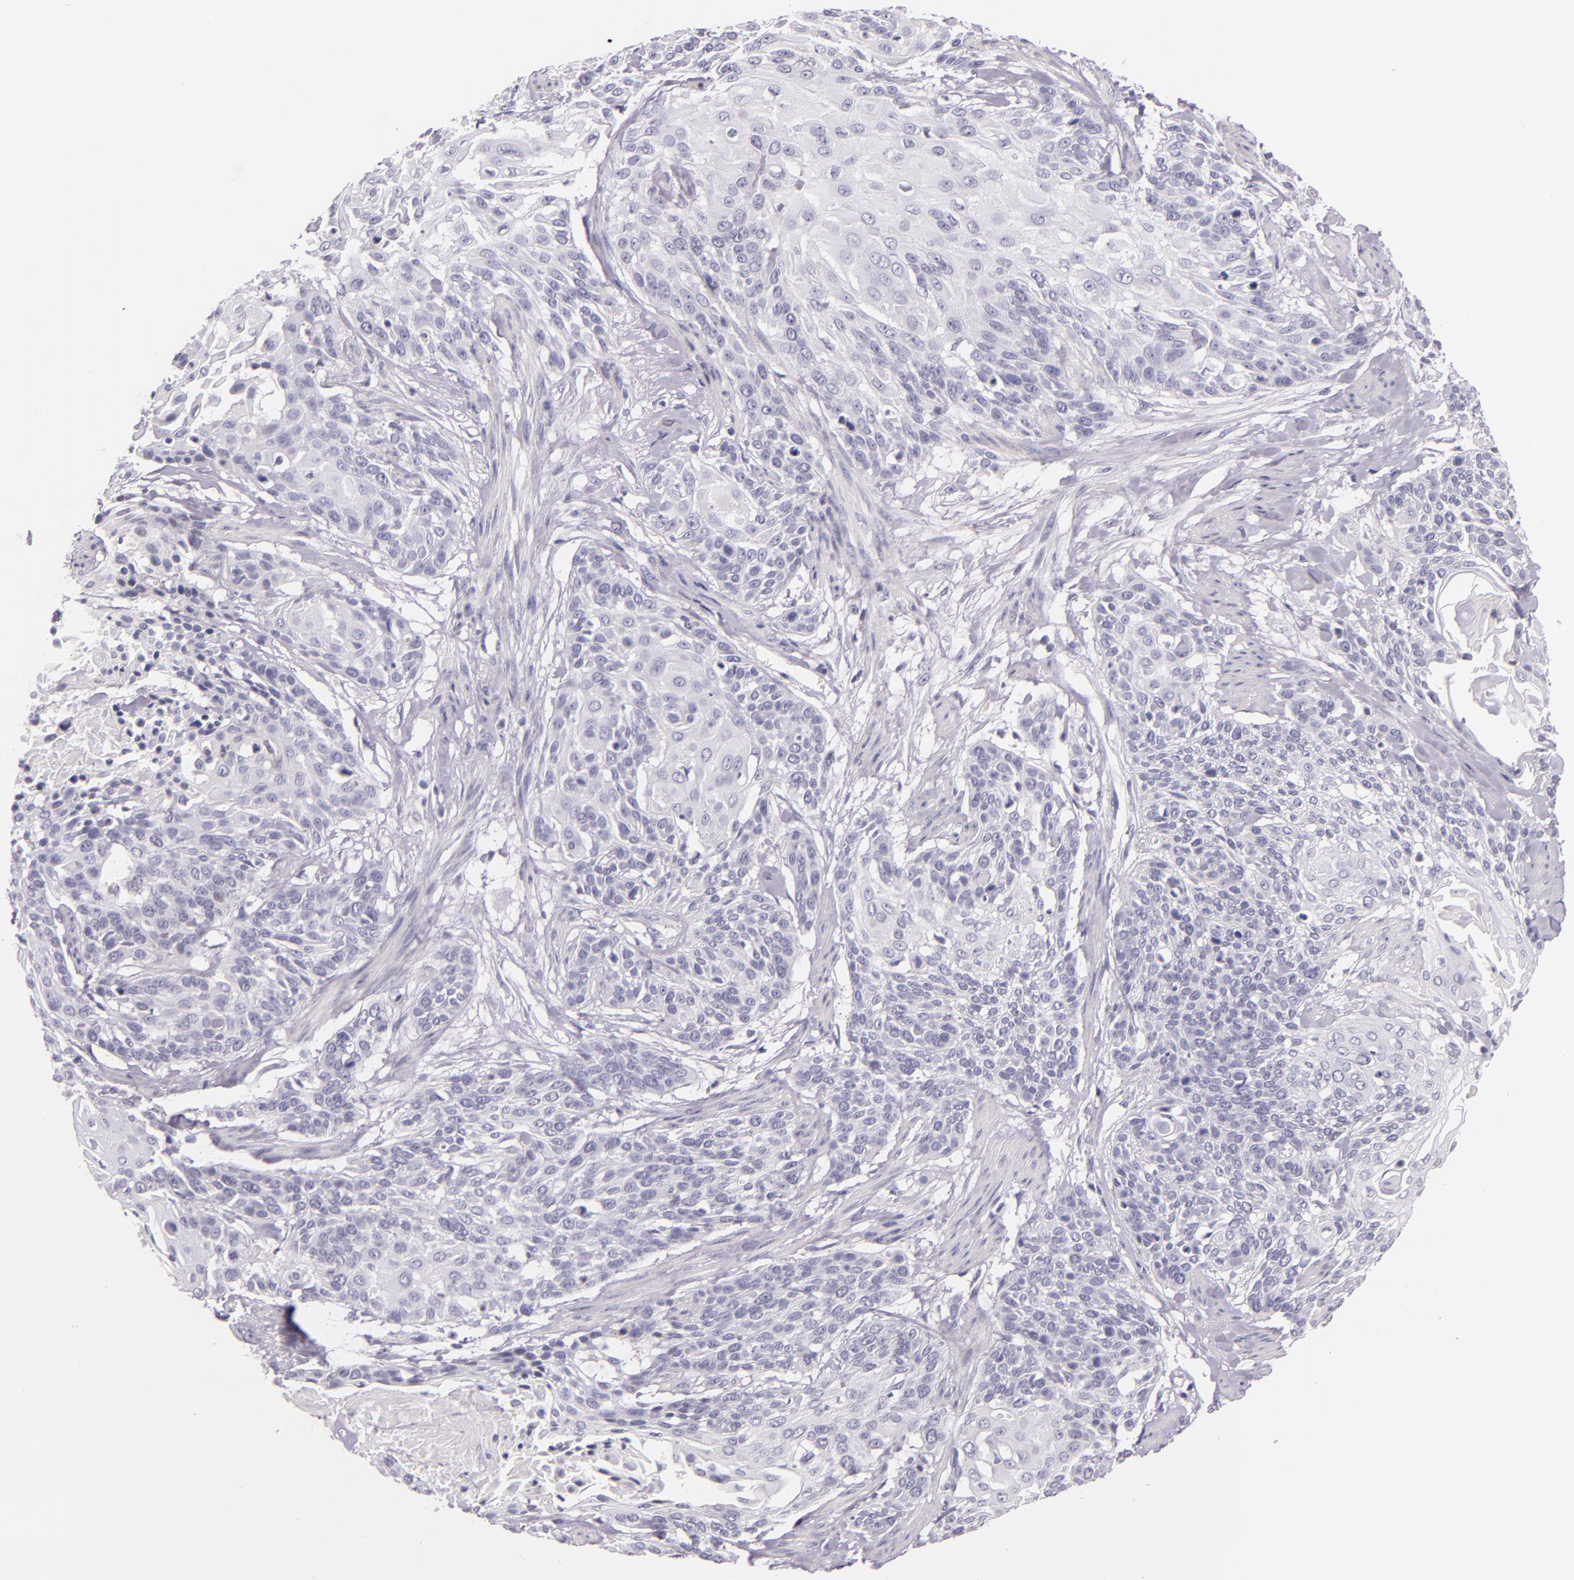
{"staining": {"intensity": "negative", "quantity": "none", "location": "none"}, "tissue": "cervical cancer", "cell_type": "Tumor cells", "image_type": "cancer", "snomed": [{"axis": "morphology", "description": "Squamous cell carcinoma, NOS"}, {"axis": "topography", "description": "Cervix"}], "caption": "An image of cervical squamous cell carcinoma stained for a protein exhibits no brown staining in tumor cells.", "gene": "HSP90AA1", "patient": {"sex": "female", "age": 57}}